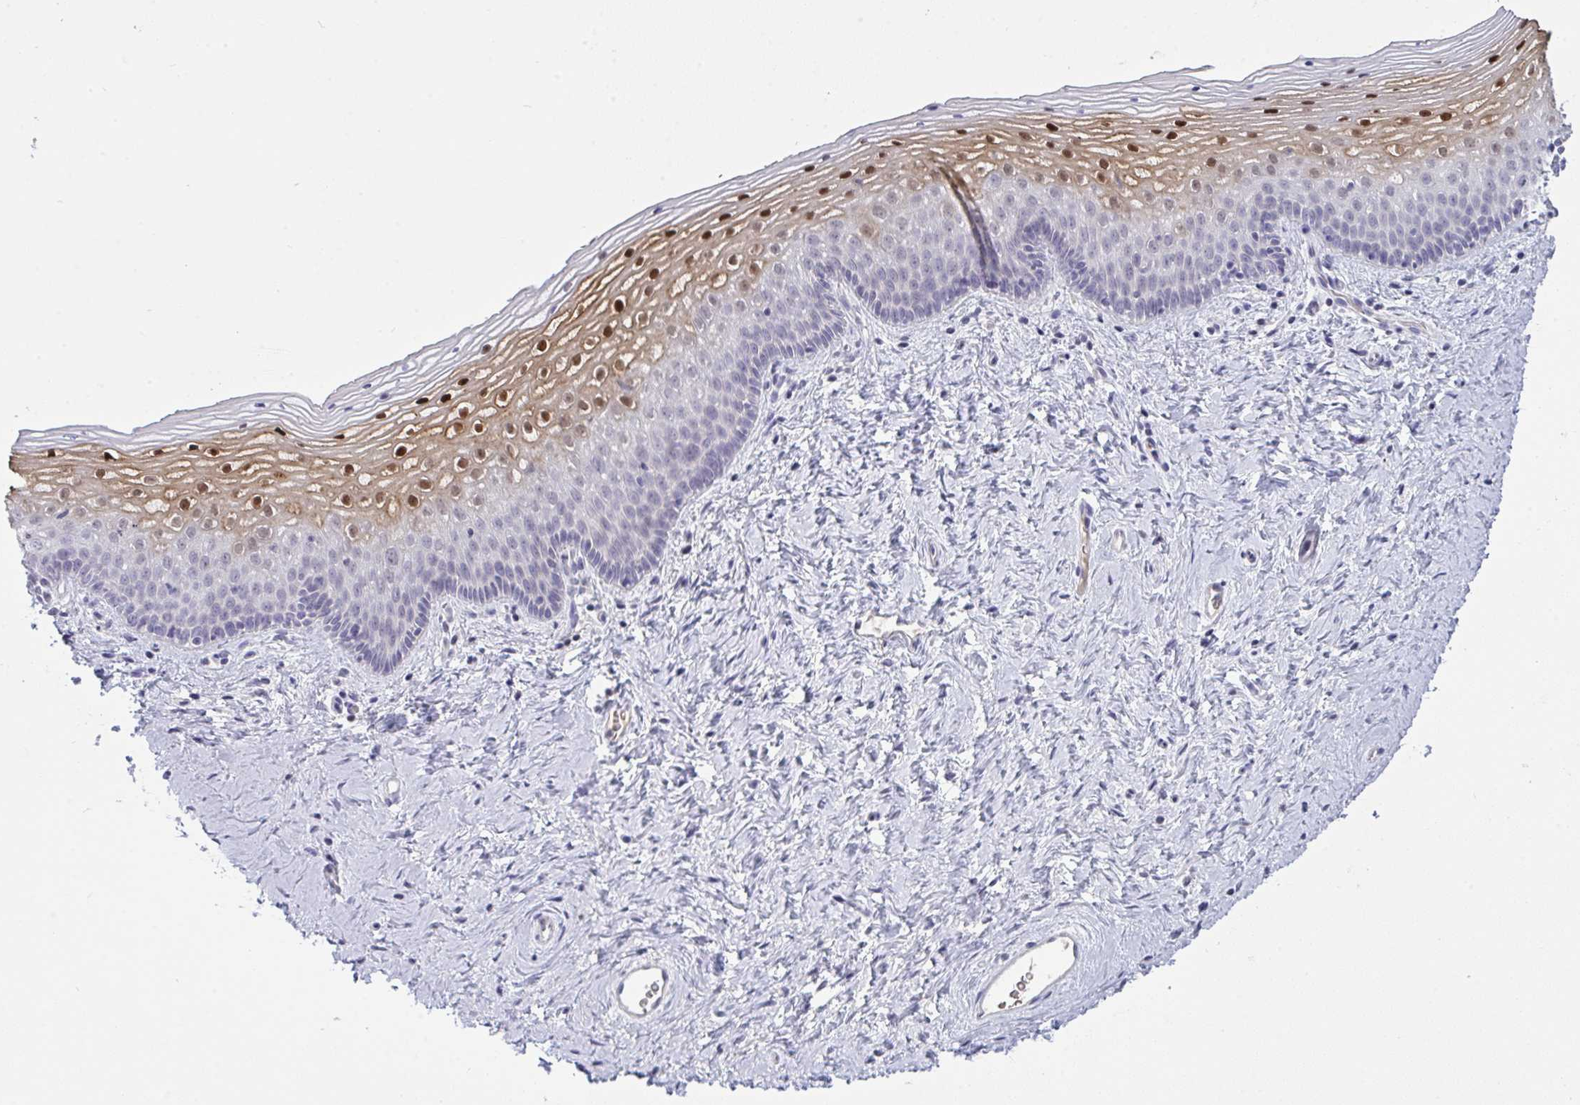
{"staining": {"intensity": "strong", "quantity": "<25%", "location": "cytoplasmic/membranous,nuclear"}, "tissue": "vagina", "cell_type": "Squamous epithelial cells", "image_type": "normal", "snomed": [{"axis": "morphology", "description": "Normal tissue, NOS"}, {"axis": "topography", "description": "Vagina"}], "caption": "Immunohistochemical staining of unremarkable vagina shows strong cytoplasmic/membranous,nuclear protein staining in approximately <25% of squamous epithelial cells.", "gene": "ZNF784", "patient": {"sex": "female", "age": 45}}